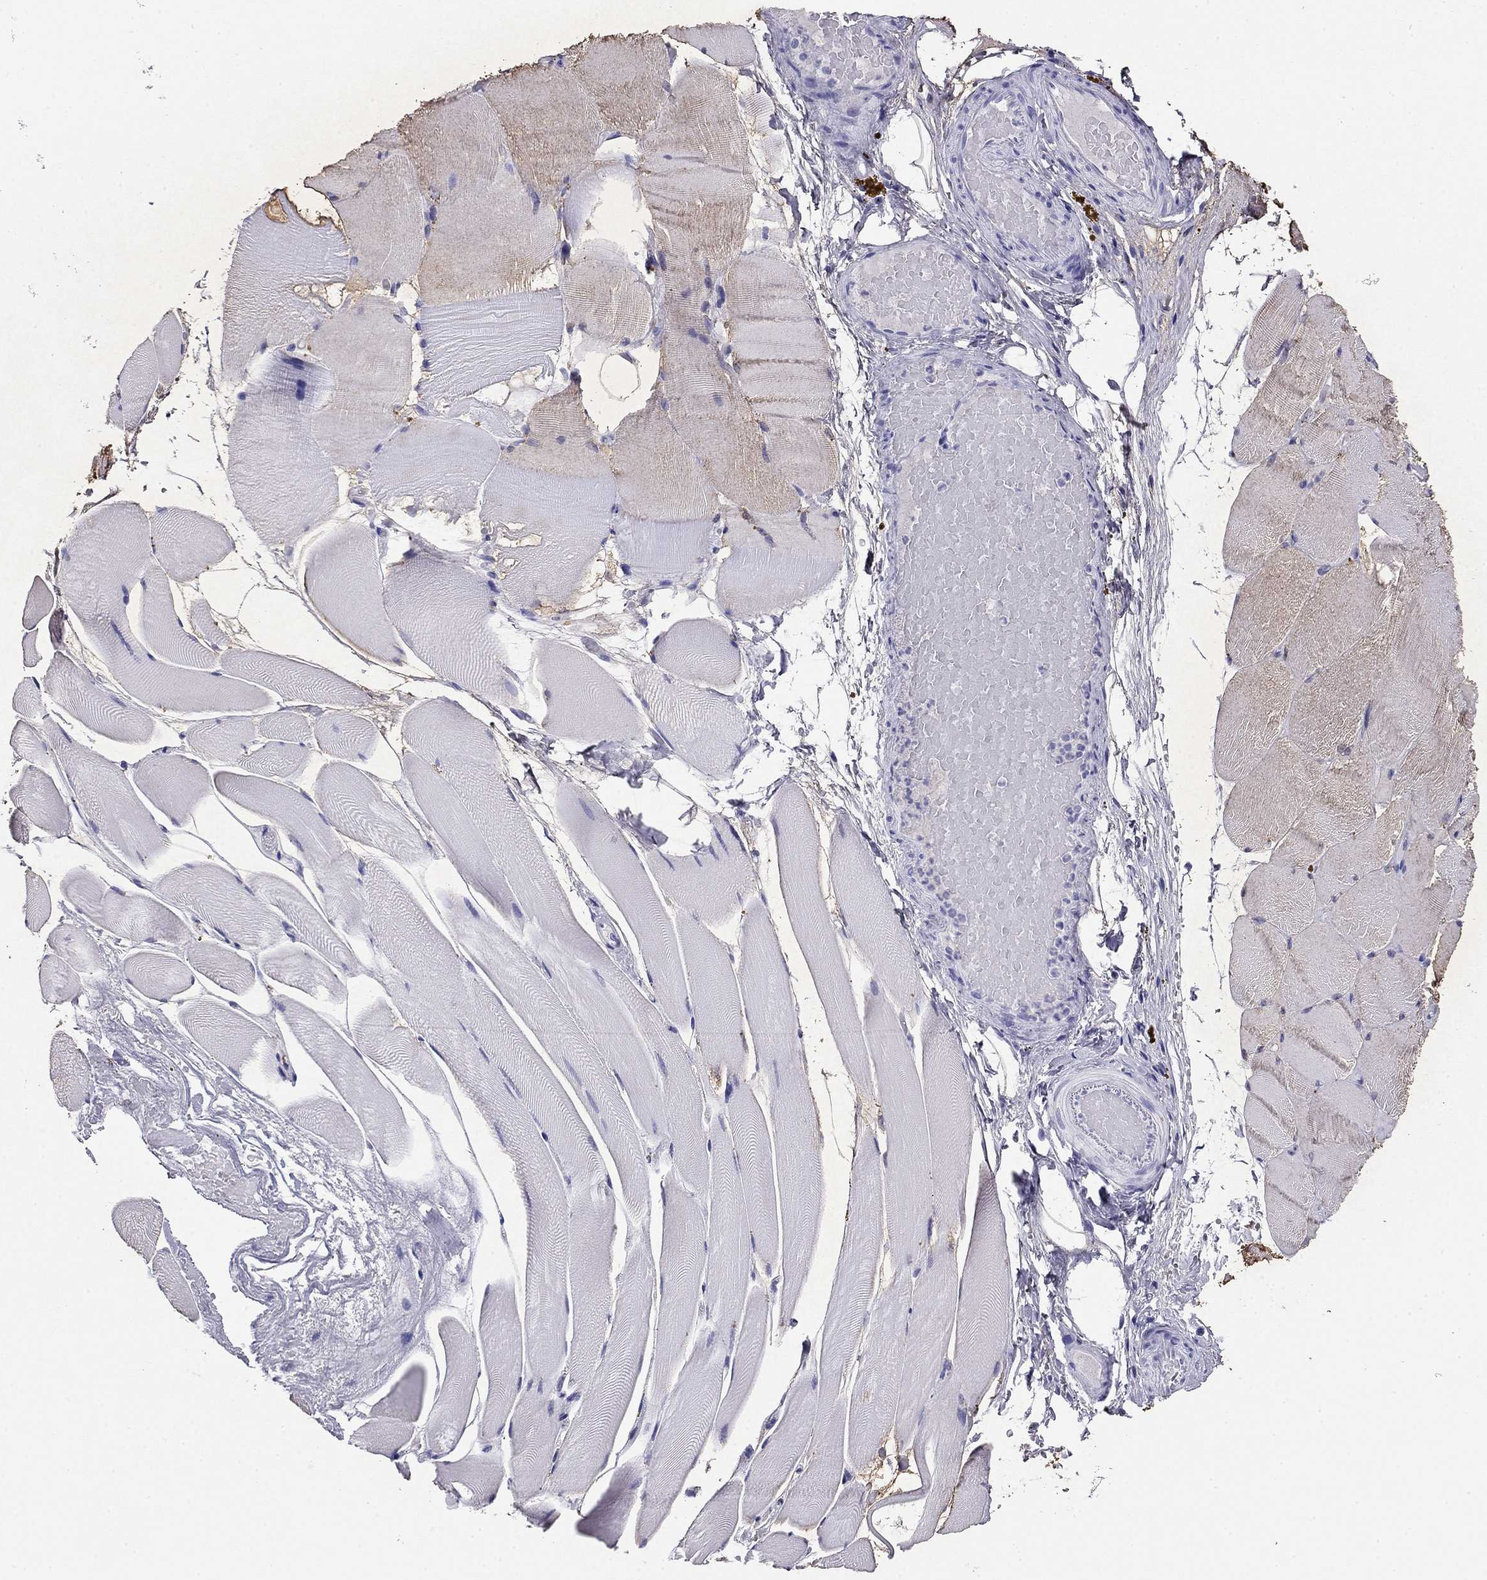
{"staining": {"intensity": "weak", "quantity": "25%-75%", "location": "cytoplasmic/membranous"}, "tissue": "skeletal muscle", "cell_type": "Myocytes", "image_type": "normal", "snomed": [{"axis": "morphology", "description": "Normal tissue, NOS"}, {"axis": "topography", "description": "Skeletal muscle"}], "caption": "Protein staining of benign skeletal muscle displays weak cytoplasmic/membranous staining in approximately 25%-75% of myocytes. Nuclei are stained in blue.", "gene": "ODF4", "patient": {"sex": "female", "age": 37}}